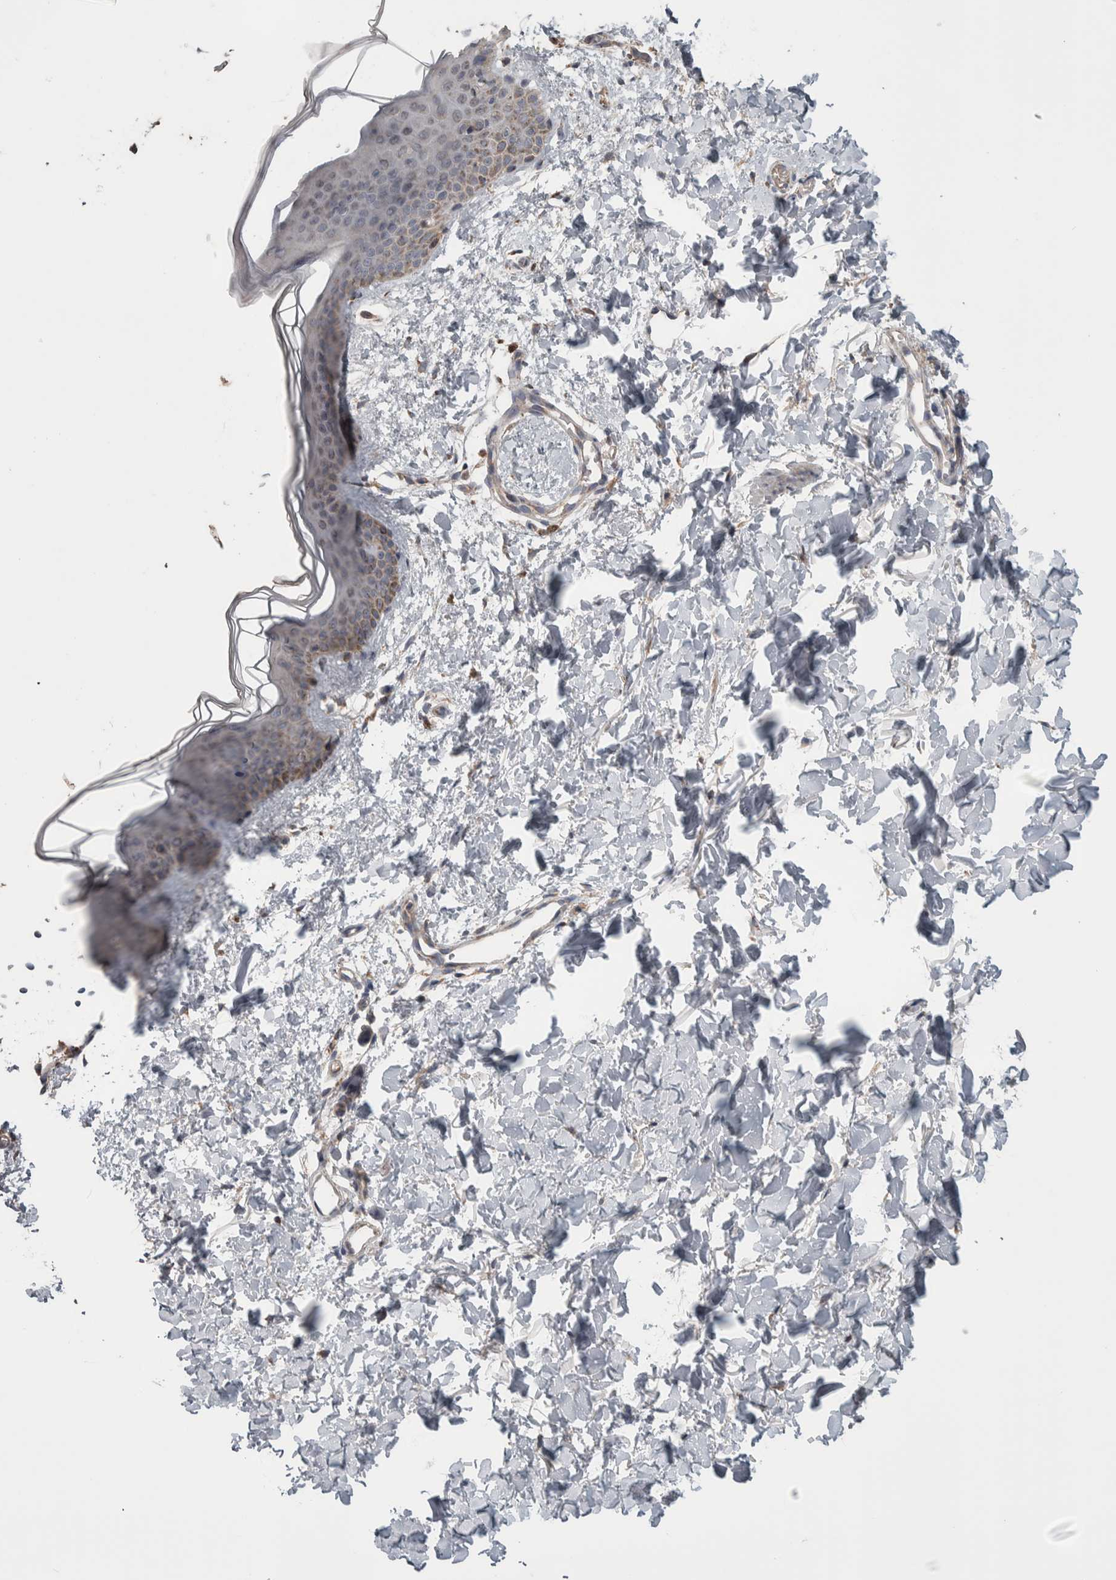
{"staining": {"intensity": "weak", "quantity": ">75%", "location": "cytoplasmic/membranous"}, "tissue": "skin", "cell_type": "Fibroblasts", "image_type": "normal", "snomed": [{"axis": "morphology", "description": "Normal tissue, NOS"}, {"axis": "topography", "description": "Skin"}], "caption": "Skin stained with DAB immunohistochemistry (IHC) exhibits low levels of weak cytoplasmic/membranous expression in approximately >75% of fibroblasts.", "gene": "SCO1", "patient": {"sex": "female", "age": 46}}